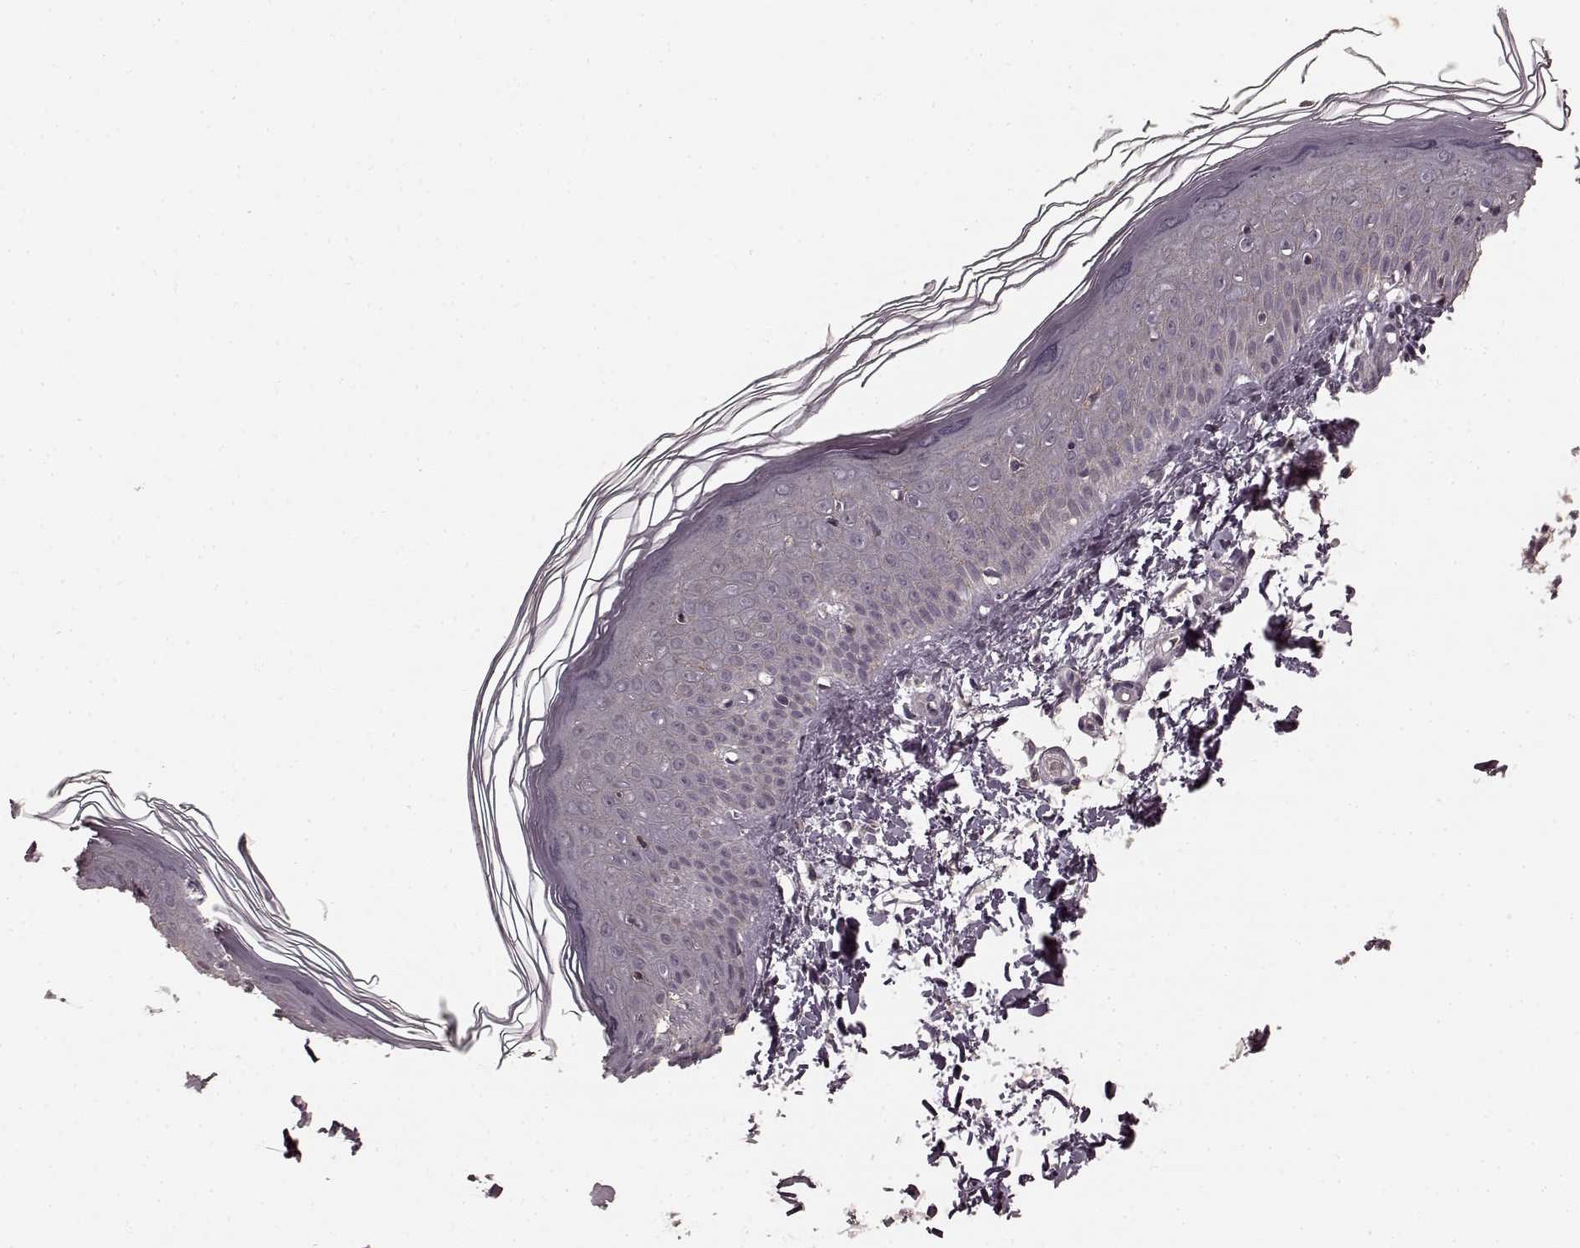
{"staining": {"intensity": "negative", "quantity": "none", "location": "none"}, "tissue": "skin", "cell_type": "Fibroblasts", "image_type": "normal", "snomed": [{"axis": "morphology", "description": "Normal tissue, NOS"}, {"axis": "topography", "description": "Skin"}], "caption": "Photomicrograph shows no protein positivity in fibroblasts of unremarkable skin.", "gene": "PRKCE", "patient": {"sex": "female", "age": 62}}